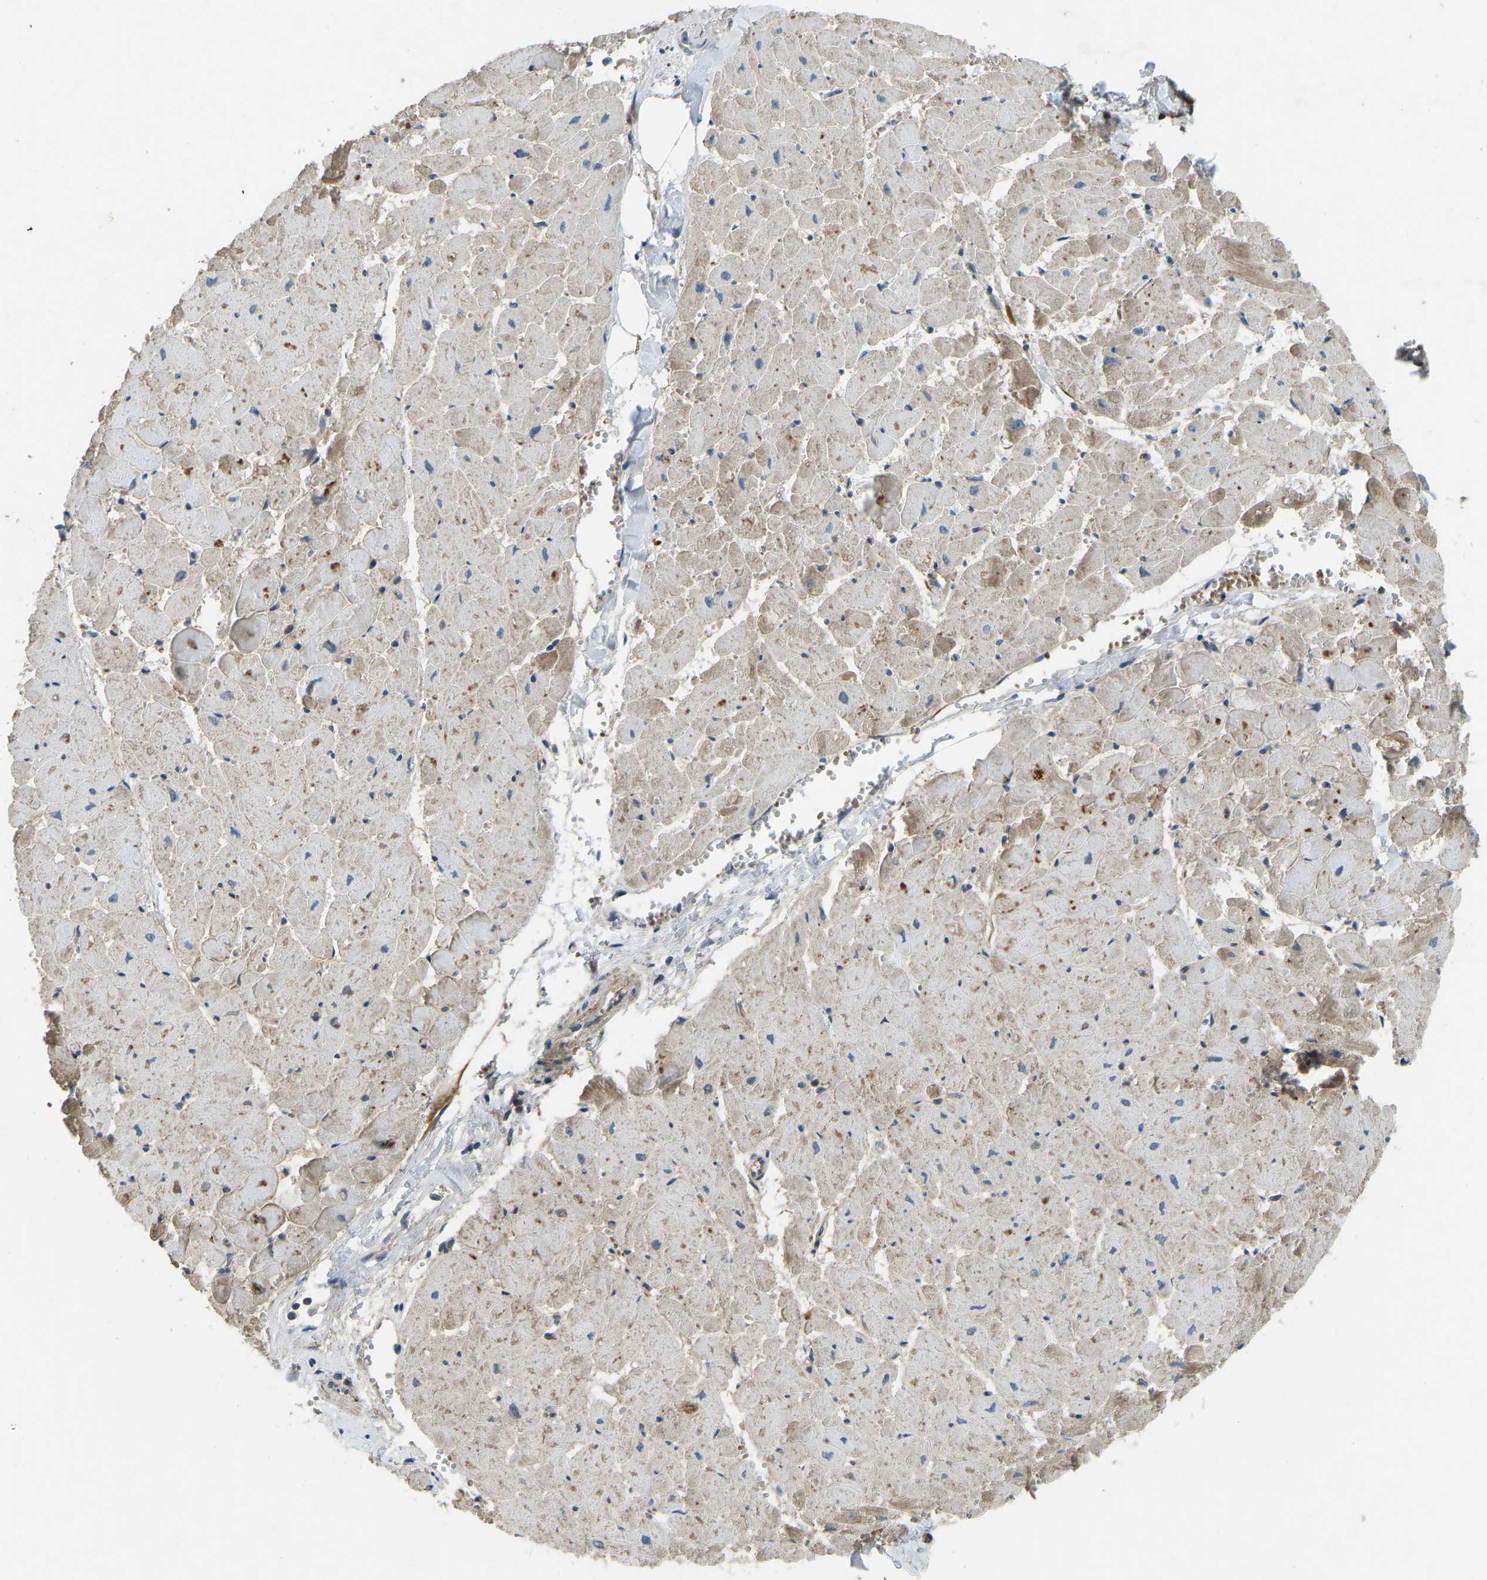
{"staining": {"intensity": "moderate", "quantity": "25%-75%", "location": "cytoplasmic/membranous"}, "tissue": "heart muscle", "cell_type": "Cardiomyocytes", "image_type": "normal", "snomed": [{"axis": "morphology", "description": "Normal tissue, NOS"}, {"axis": "topography", "description": "Heart"}], "caption": "Immunohistochemical staining of benign heart muscle reveals moderate cytoplasmic/membranous protein positivity in about 25%-75% of cardiomyocytes.", "gene": "ZNF71", "patient": {"sex": "female", "age": 19}}